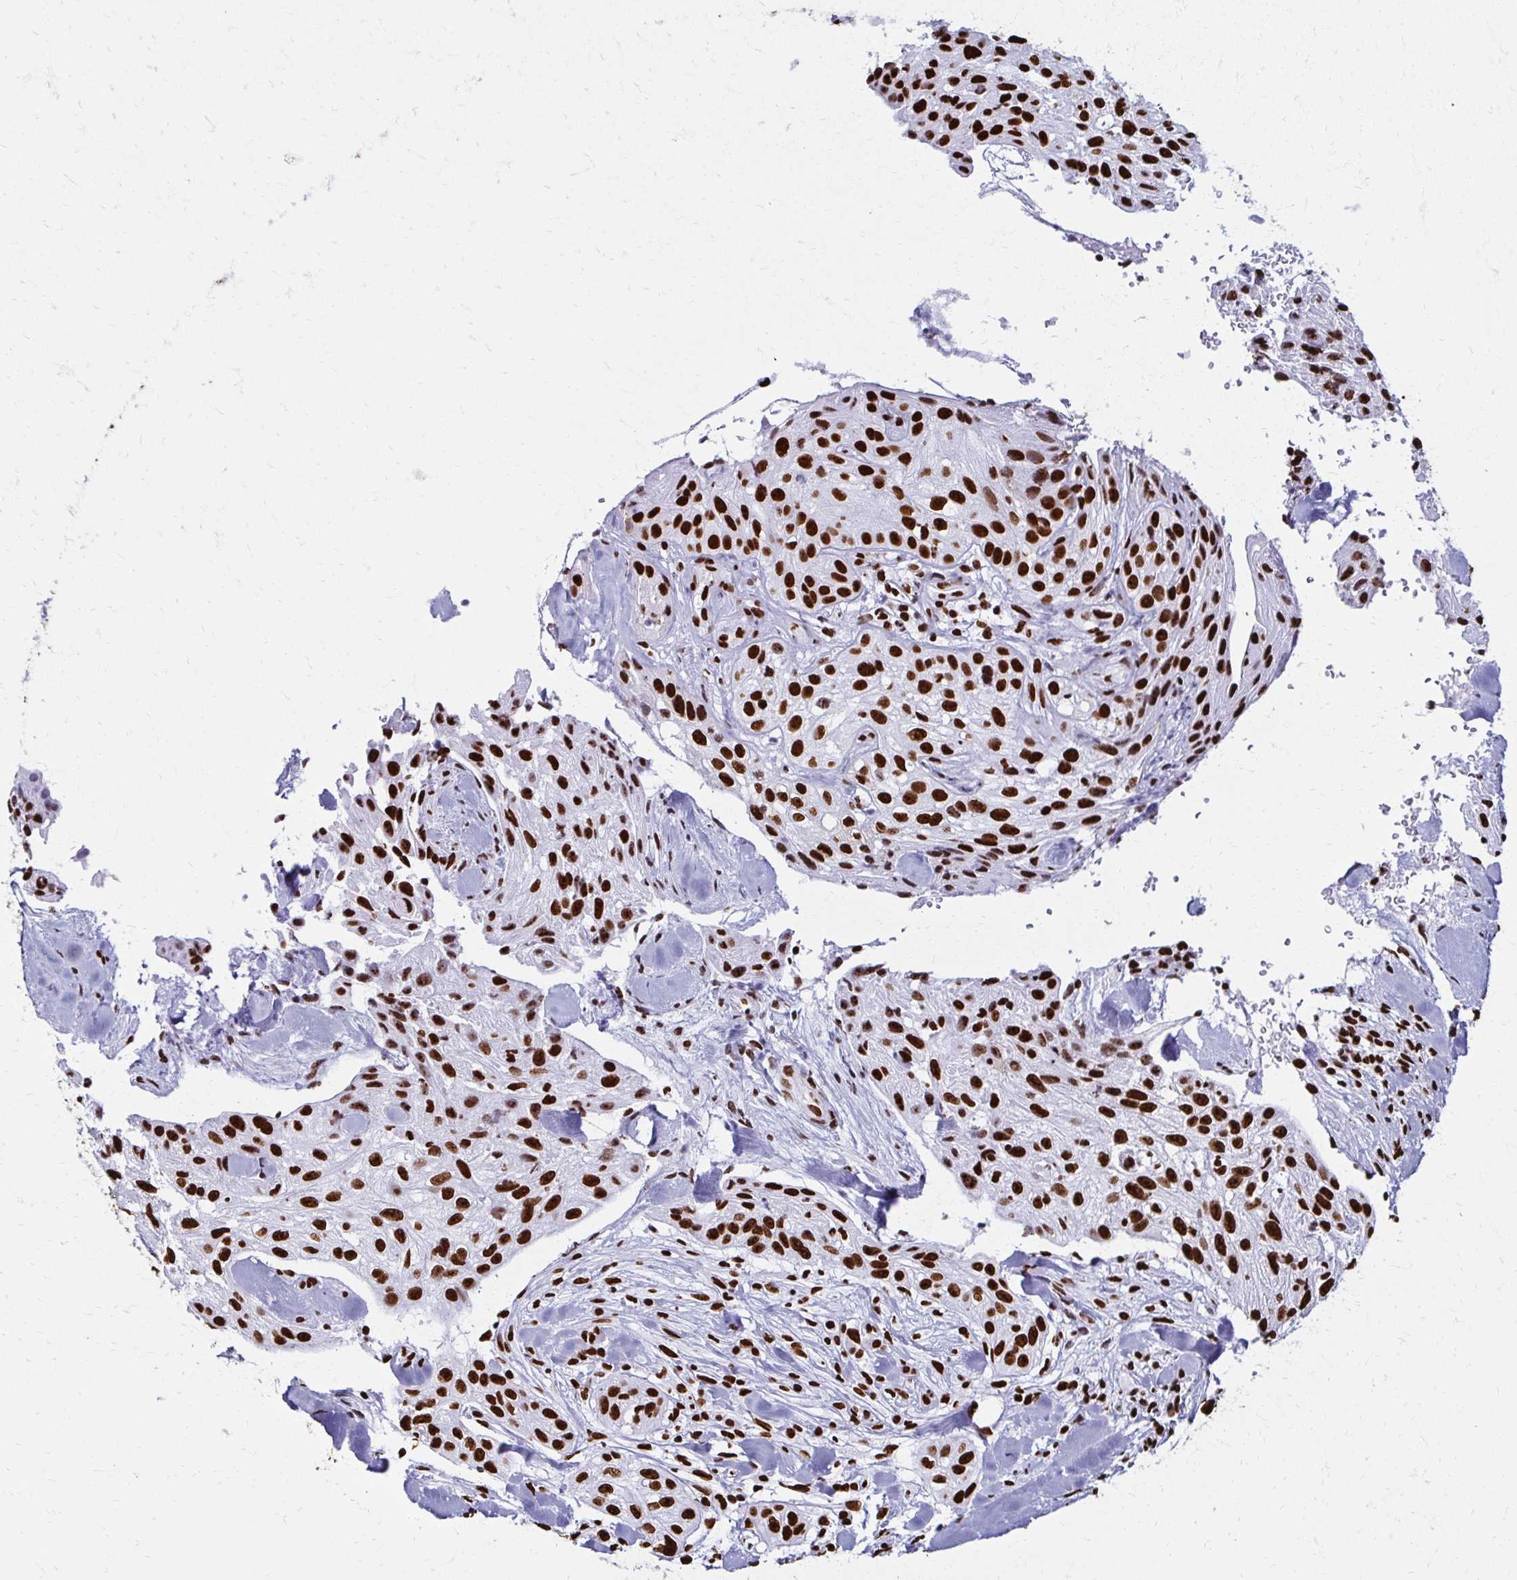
{"staining": {"intensity": "strong", "quantity": ">75%", "location": "nuclear"}, "tissue": "skin cancer", "cell_type": "Tumor cells", "image_type": "cancer", "snomed": [{"axis": "morphology", "description": "Squamous cell carcinoma, NOS"}, {"axis": "topography", "description": "Skin"}], "caption": "A high-resolution image shows immunohistochemistry (IHC) staining of skin squamous cell carcinoma, which exhibits strong nuclear expression in about >75% of tumor cells. (brown staining indicates protein expression, while blue staining denotes nuclei).", "gene": "NONO", "patient": {"sex": "male", "age": 82}}